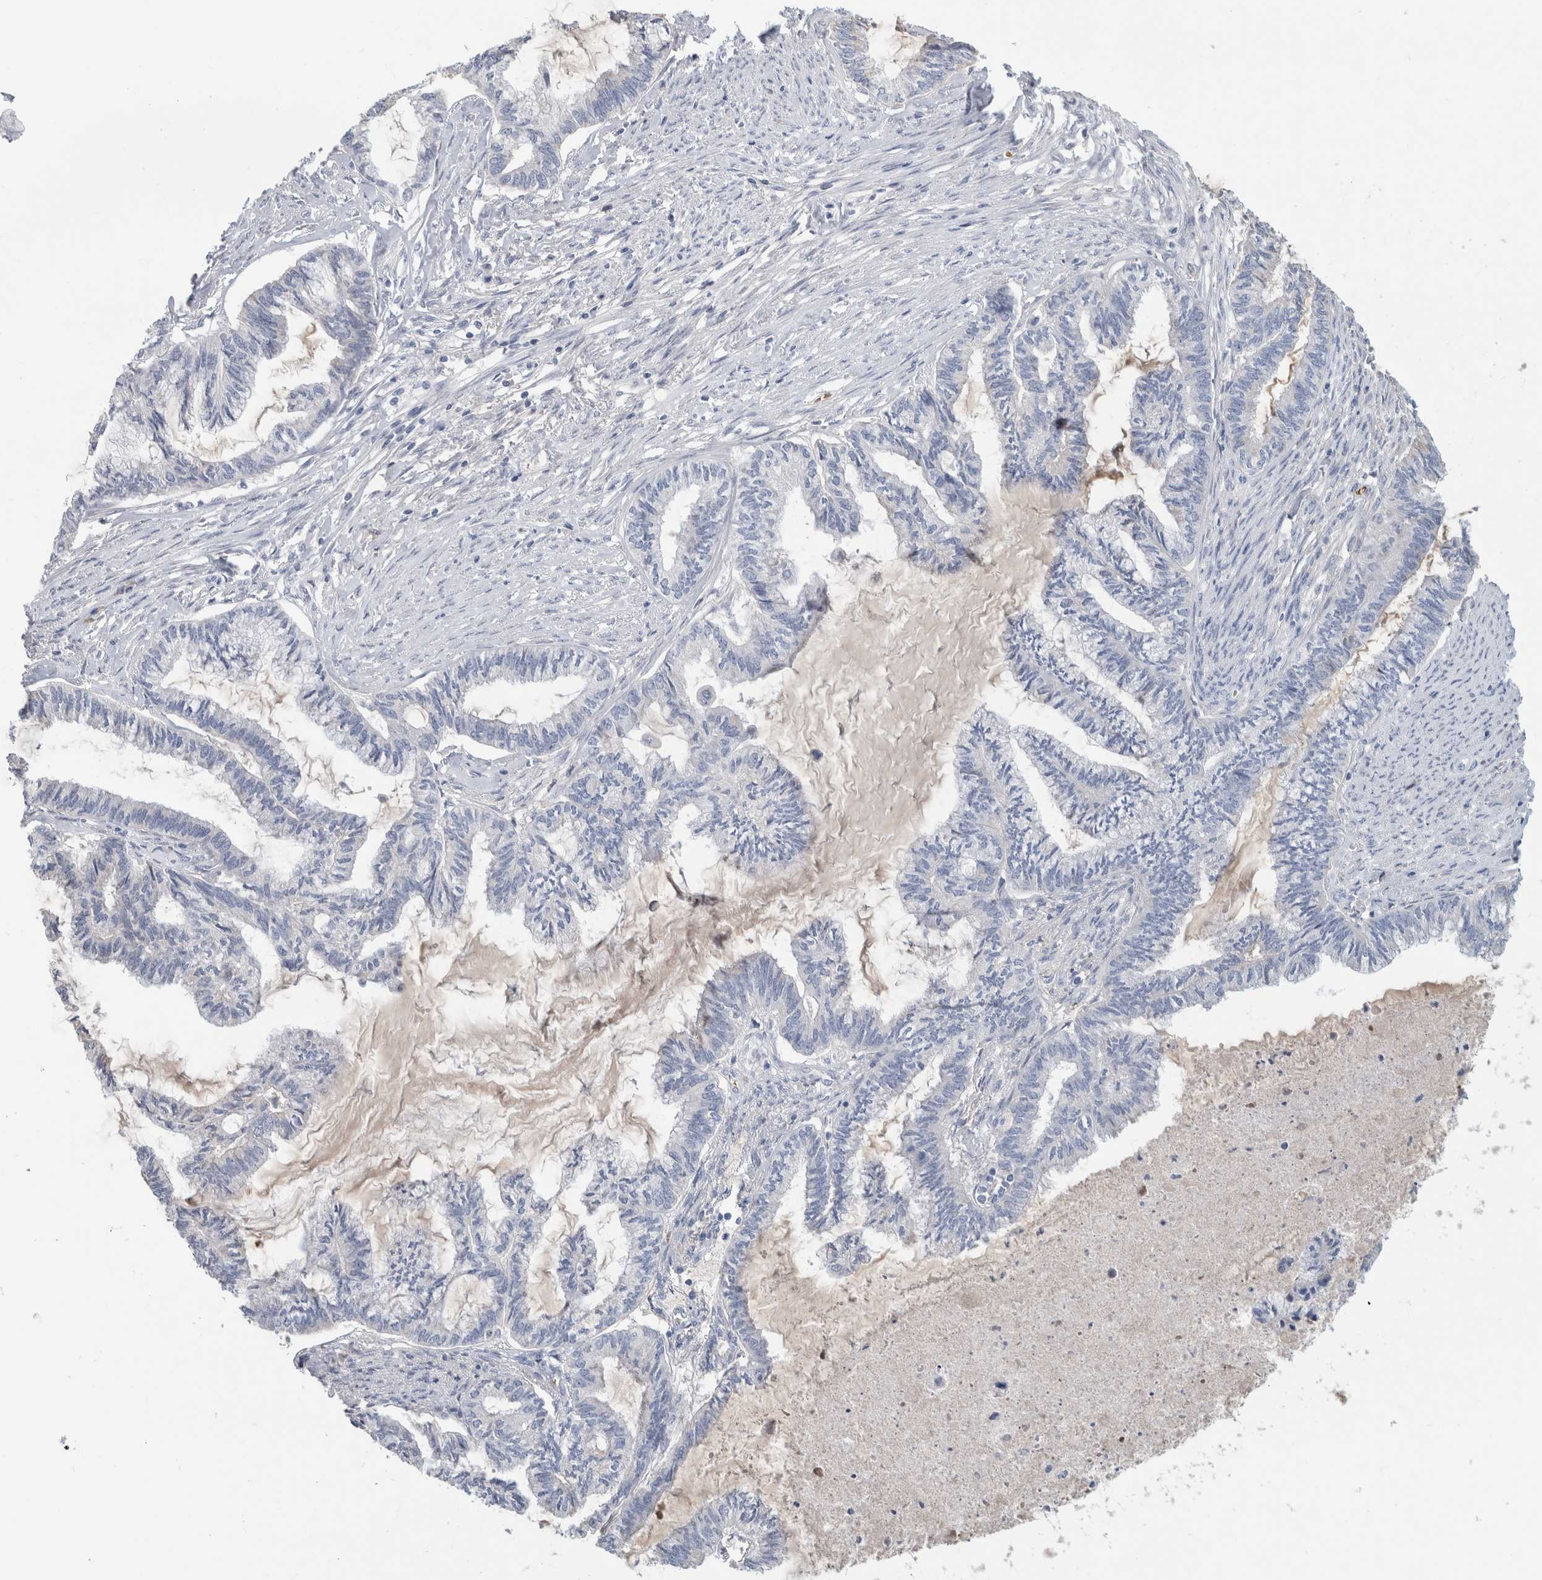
{"staining": {"intensity": "negative", "quantity": "none", "location": "none"}, "tissue": "endometrial cancer", "cell_type": "Tumor cells", "image_type": "cancer", "snomed": [{"axis": "morphology", "description": "Adenocarcinoma, NOS"}, {"axis": "topography", "description": "Endometrium"}], "caption": "Tumor cells are negative for protein expression in human endometrial cancer (adenocarcinoma). Nuclei are stained in blue.", "gene": "CA1", "patient": {"sex": "female", "age": 86}}